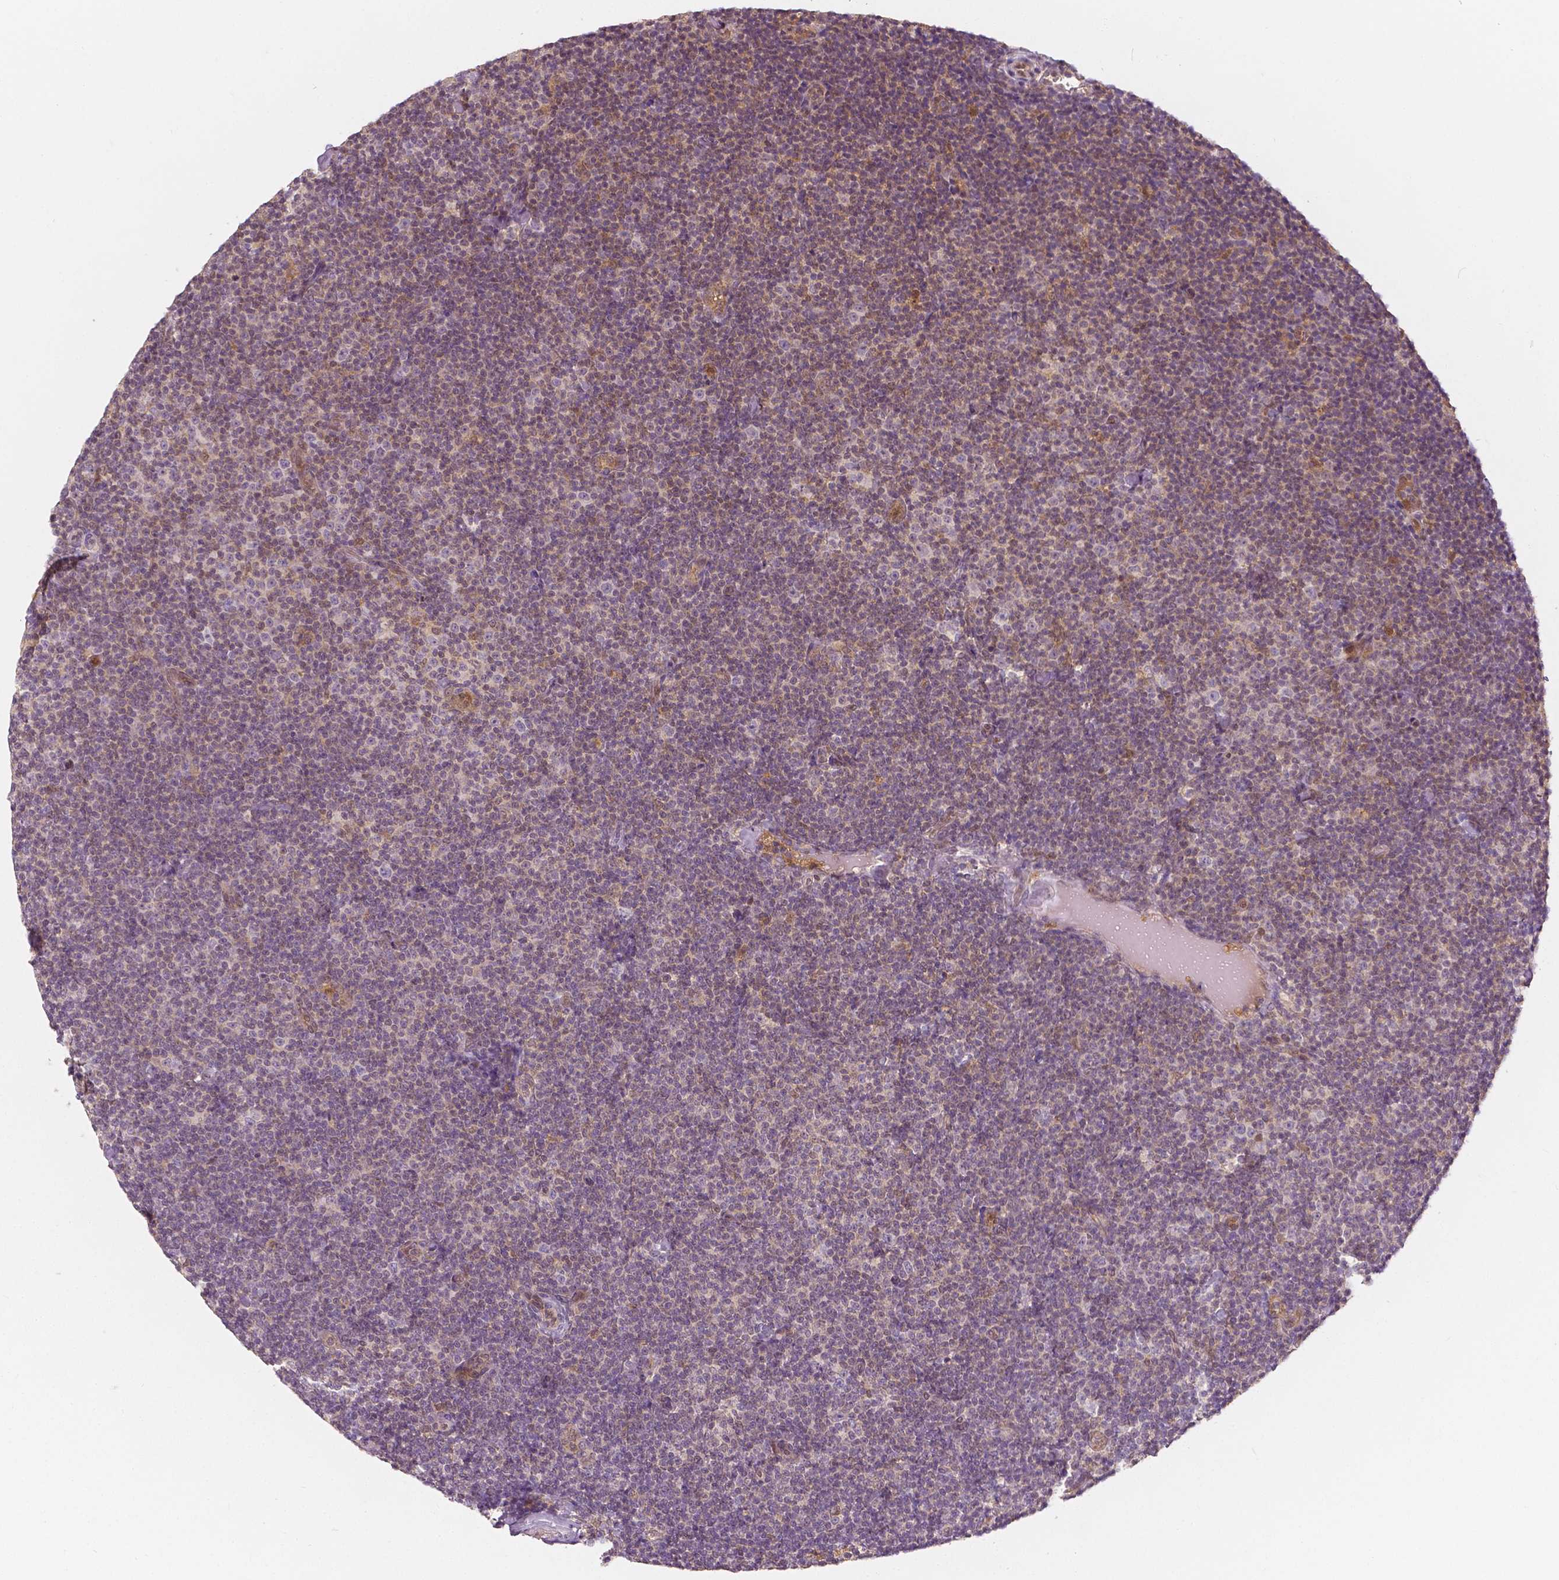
{"staining": {"intensity": "weak", "quantity": "25%-75%", "location": "cytoplasmic/membranous,nuclear"}, "tissue": "lymphoma", "cell_type": "Tumor cells", "image_type": "cancer", "snomed": [{"axis": "morphology", "description": "Malignant lymphoma, non-Hodgkin's type, Low grade"}, {"axis": "topography", "description": "Lymph node"}], "caption": "Protein staining by immunohistochemistry displays weak cytoplasmic/membranous and nuclear staining in about 25%-75% of tumor cells in malignant lymphoma, non-Hodgkin's type (low-grade).", "gene": "NAPRT", "patient": {"sex": "male", "age": 81}}